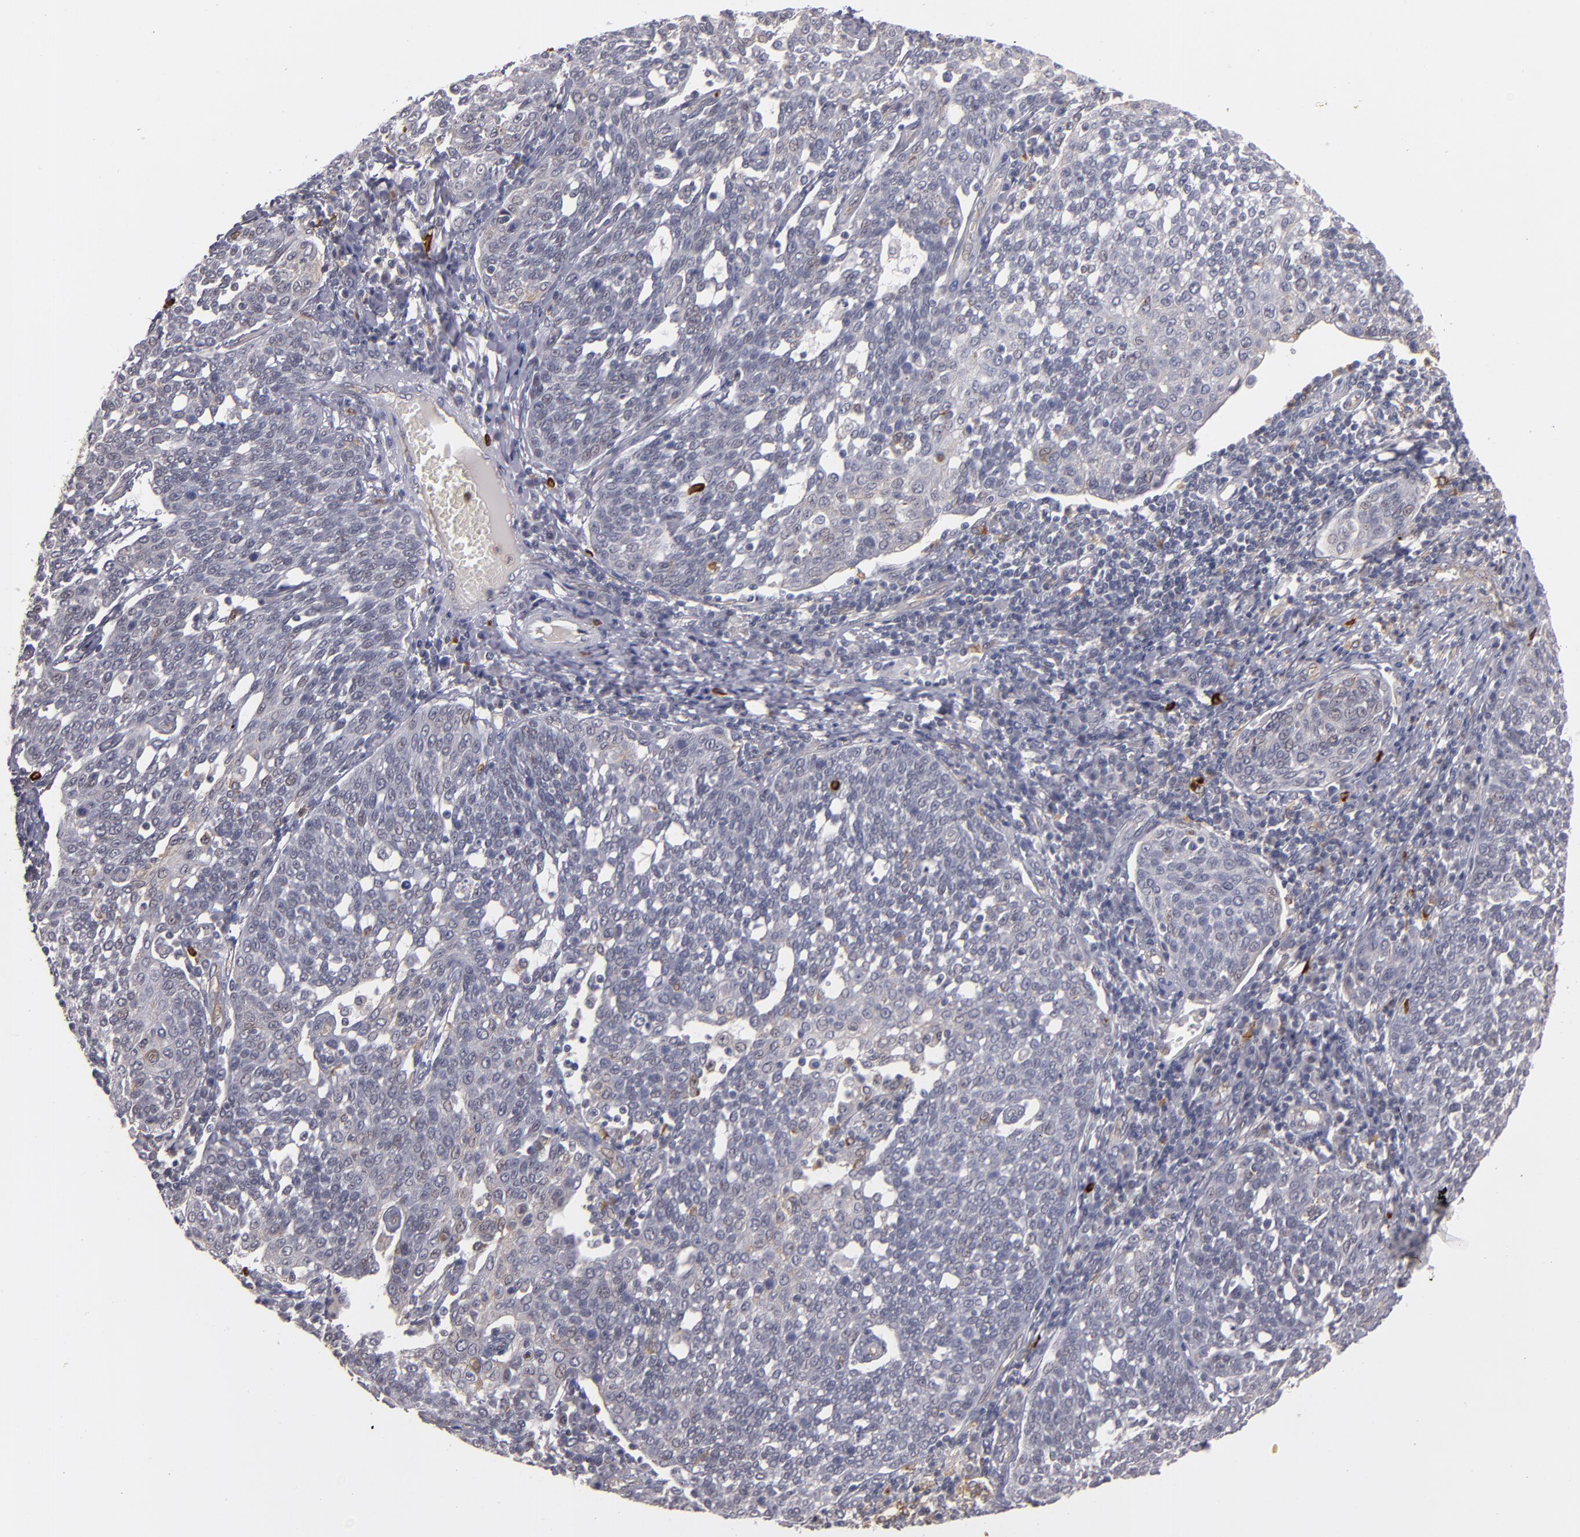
{"staining": {"intensity": "weak", "quantity": "25%-75%", "location": "cytoplasmic/membranous"}, "tissue": "cervical cancer", "cell_type": "Tumor cells", "image_type": "cancer", "snomed": [{"axis": "morphology", "description": "Squamous cell carcinoma, NOS"}, {"axis": "topography", "description": "Cervix"}], "caption": "A low amount of weak cytoplasmic/membranous staining is identified in approximately 25%-75% of tumor cells in cervical squamous cell carcinoma tissue.", "gene": "STX3", "patient": {"sex": "female", "age": 34}}